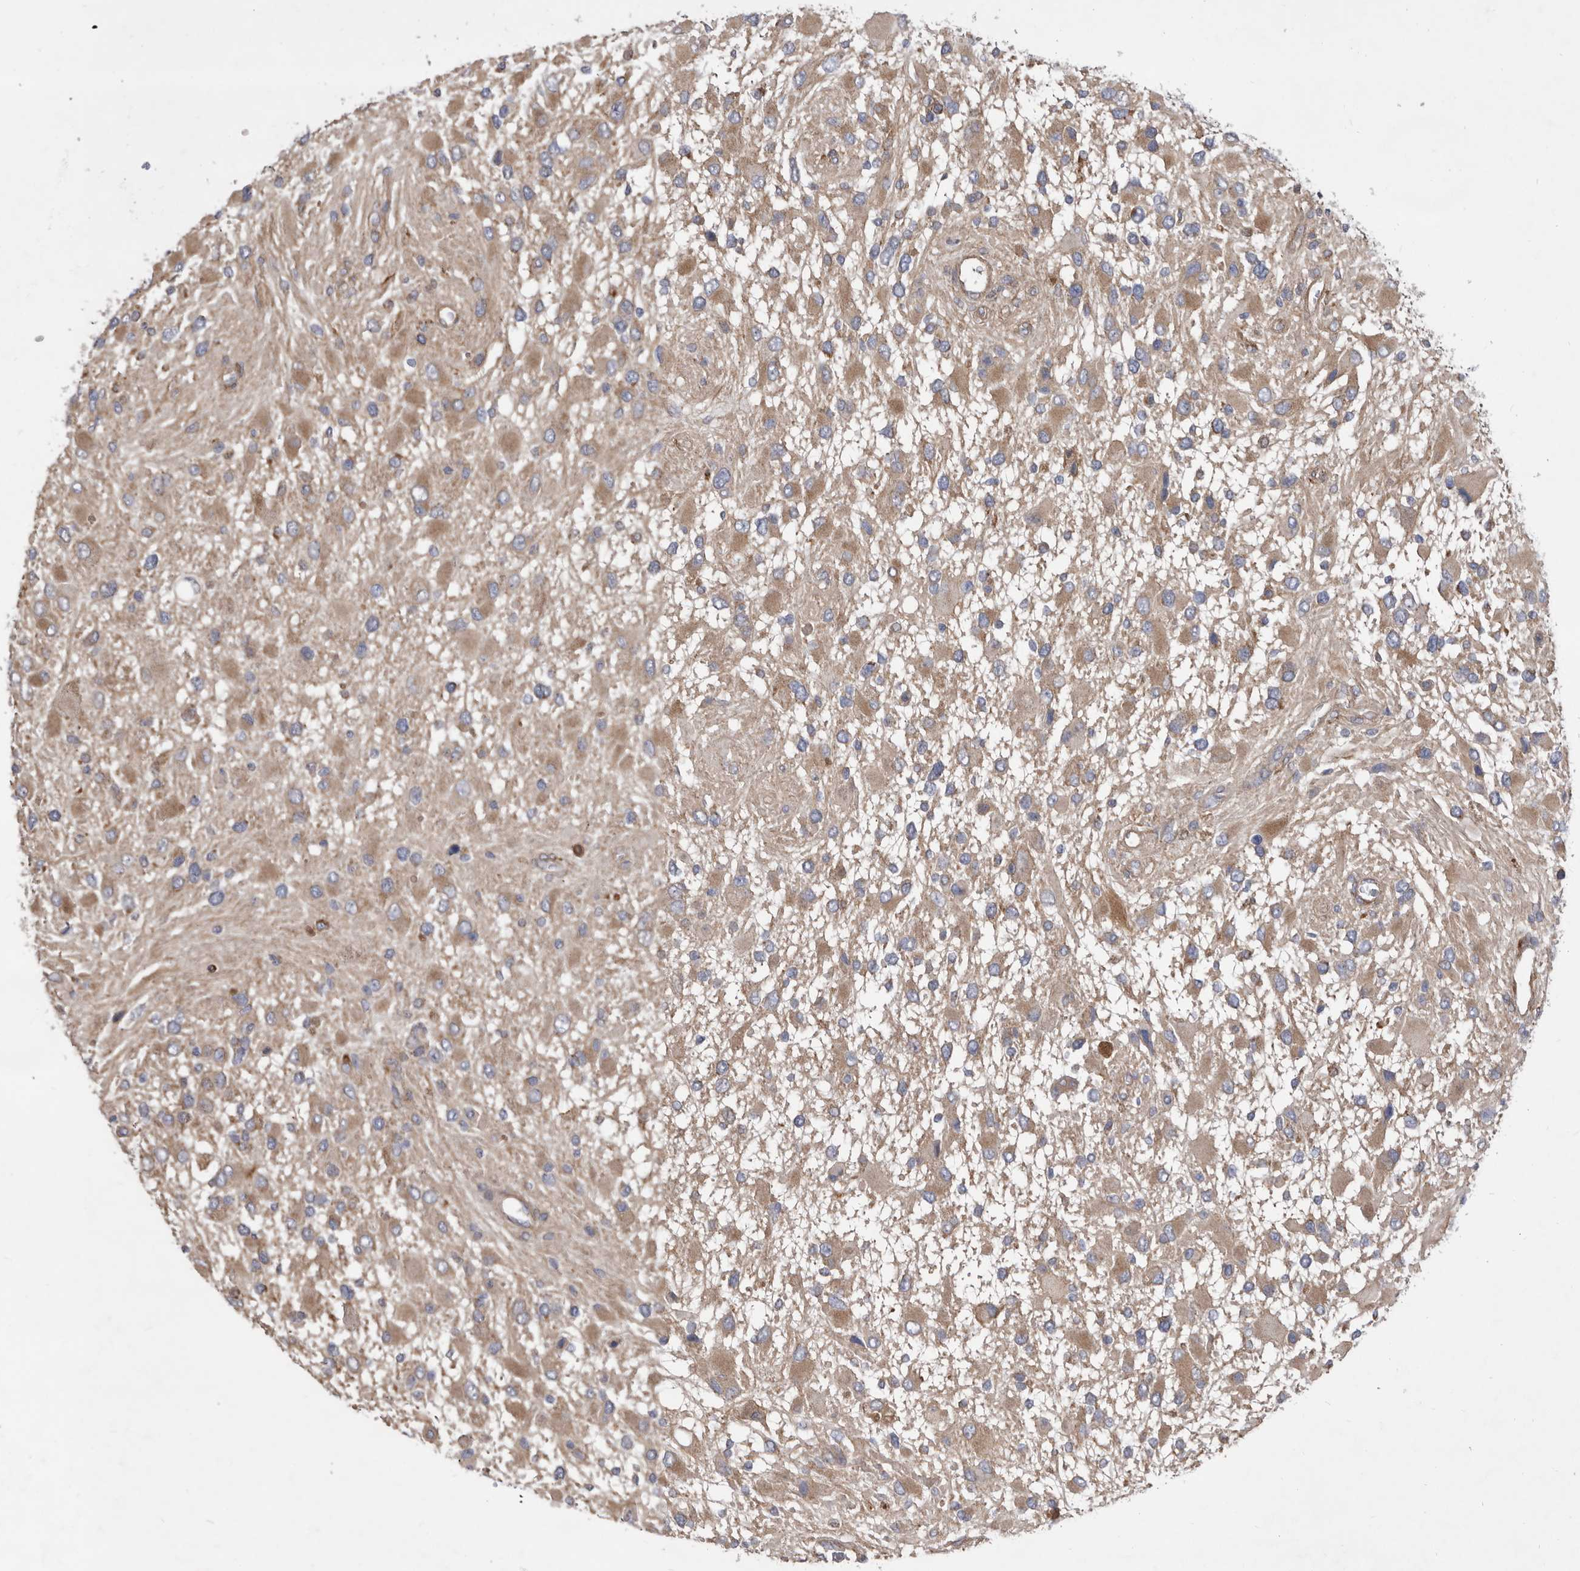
{"staining": {"intensity": "weak", "quantity": ">75%", "location": "cytoplasmic/membranous"}, "tissue": "glioma", "cell_type": "Tumor cells", "image_type": "cancer", "snomed": [{"axis": "morphology", "description": "Glioma, malignant, High grade"}, {"axis": "topography", "description": "Brain"}], "caption": "Immunohistochemical staining of human glioma shows low levels of weak cytoplasmic/membranous protein positivity in about >75% of tumor cells.", "gene": "ATP13A3", "patient": {"sex": "male", "age": 53}}